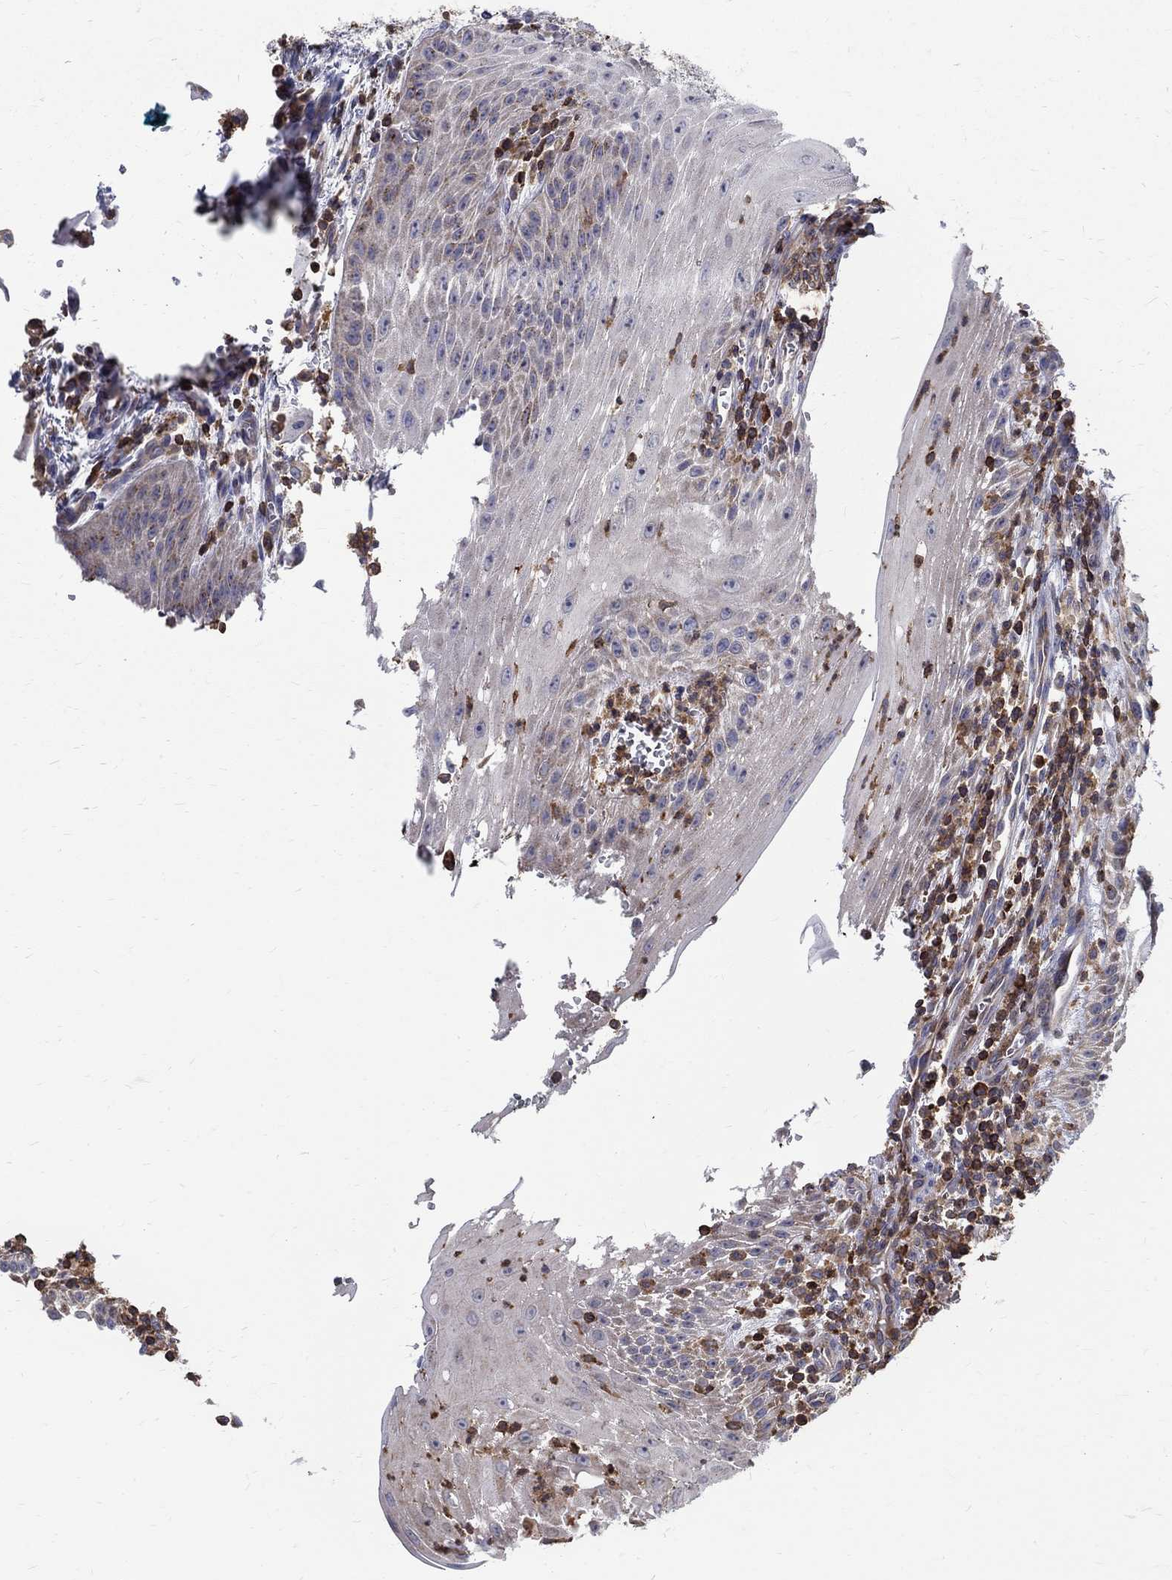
{"staining": {"intensity": "negative", "quantity": "none", "location": "none"}, "tissue": "head and neck cancer", "cell_type": "Tumor cells", "image_type": "cancer", "snomed": [{"axis": "morphology", "description": "Squamous cell carcinoma, NOS"}, {"axis": "topography", "description": "Oral tissue"}, {"axis": "topography", "description": "Head-Neck"}], "caption": "IHC photomicrograph of human head and neck cancer (squamous cell carcinoma) stained for a protein (brown), which shows no positivity in tumor cells.", "gene": "AGAP2", "patient": {"sex": "male", "age": 58}}